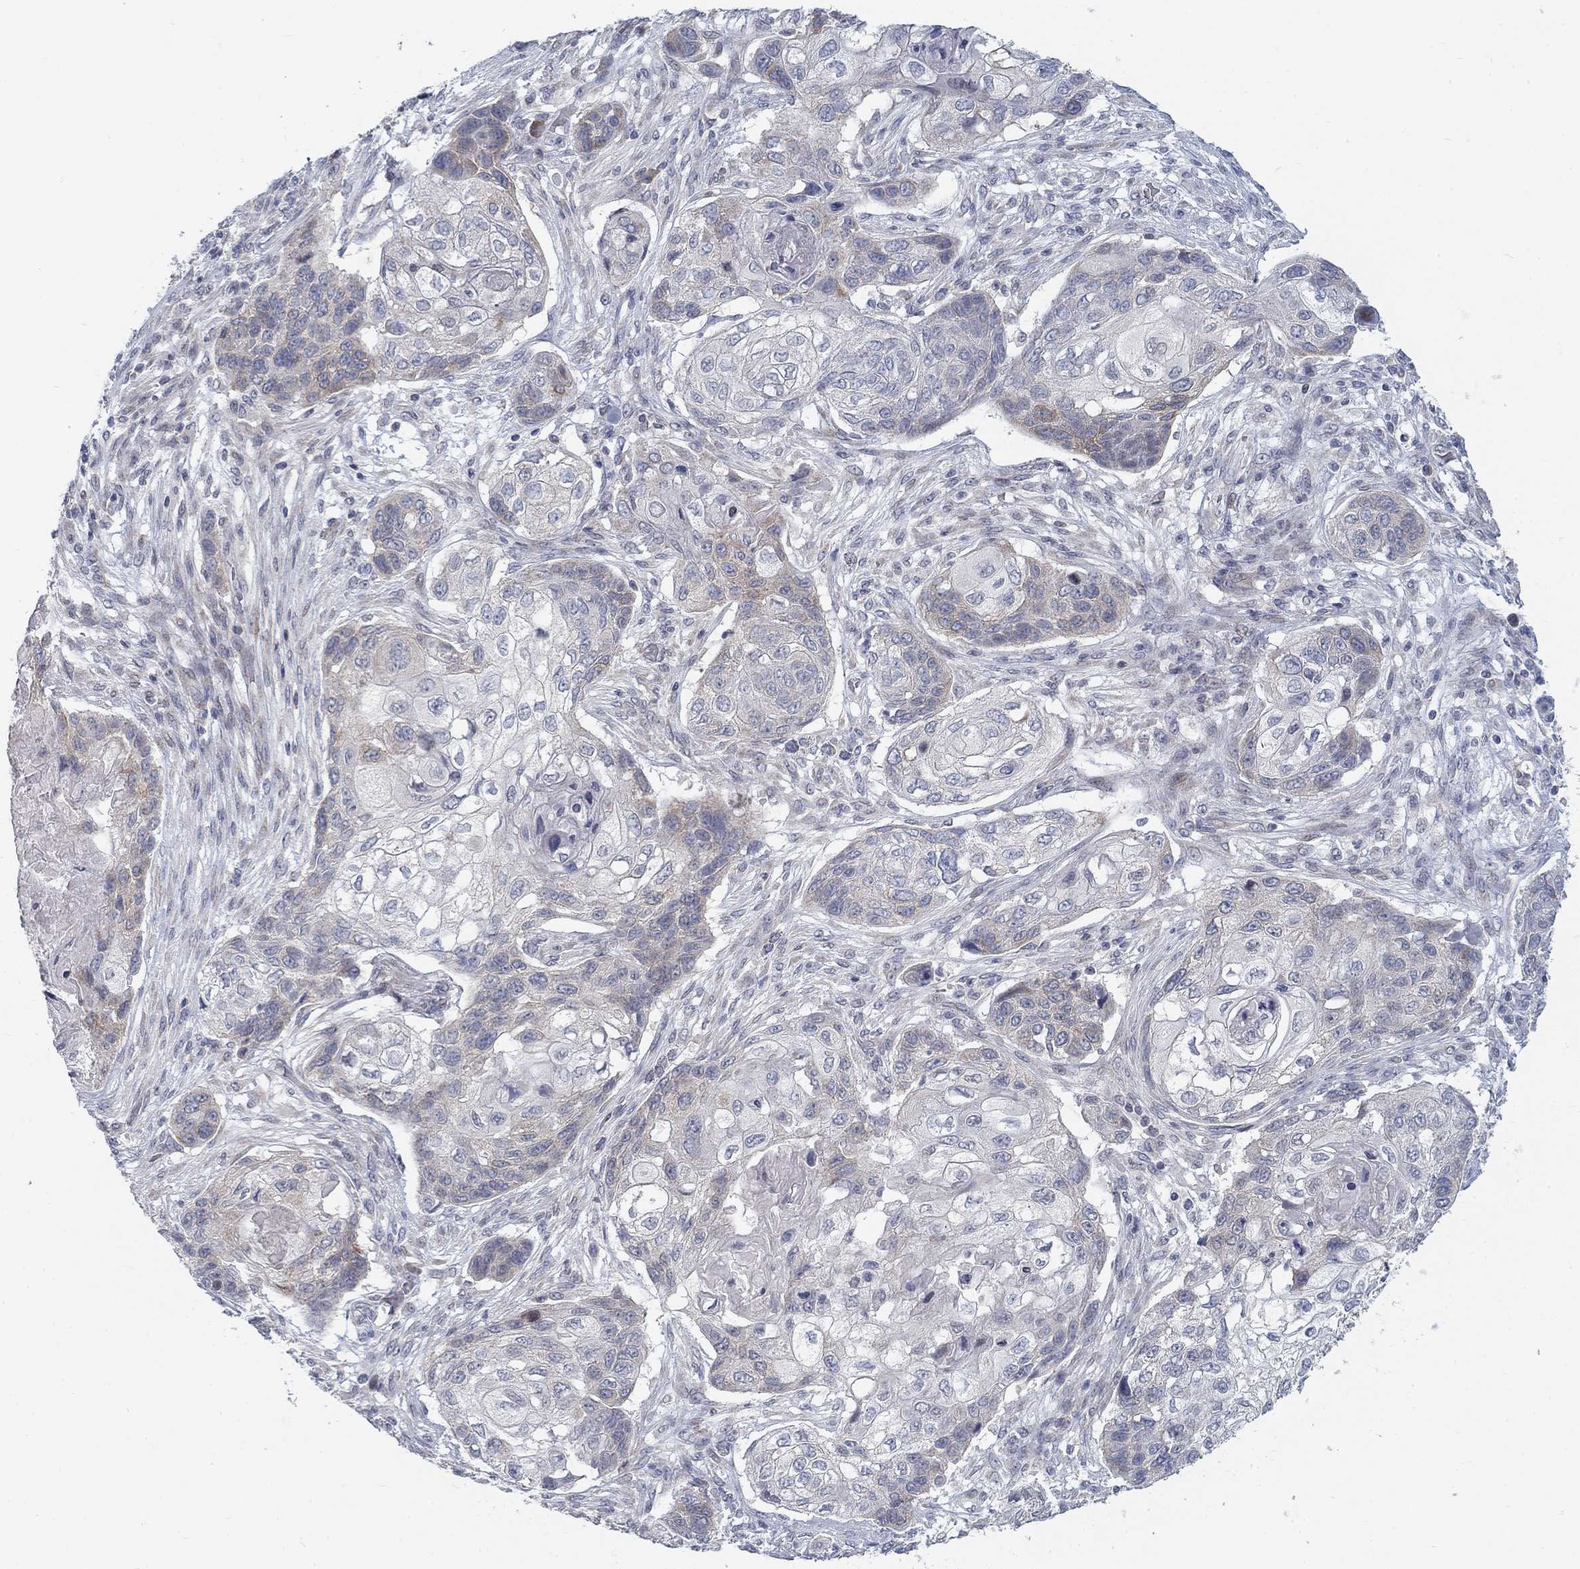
{"staining": {"intensity": "moderate", "quantity": "<25%", "location": "cytoplasmic/membranous"}, "tissue": "lung cancer", "cell_type": "Tumor cells", "image_type": "cancer", "snomed": [{"axis": "morphology", "description": "Normal tissue, NOS"}, {"axis": "morphology", "description": "Squamous cell carcinoma, NOS"}, {"axis": "topography", "description": "Bronchus"}, {"axis": "topography", "description": "Lung"}], "caption": "This image demonstrates immunohistochemistry (IHC) staining of human lung cancer (squamous cell carcinoma), with low moderate cytoplasmic/membranous staining in approximately <25% of tumor cells.", "gene": "ATP1A3", "patient": {"sex": "male", "age": 69}}